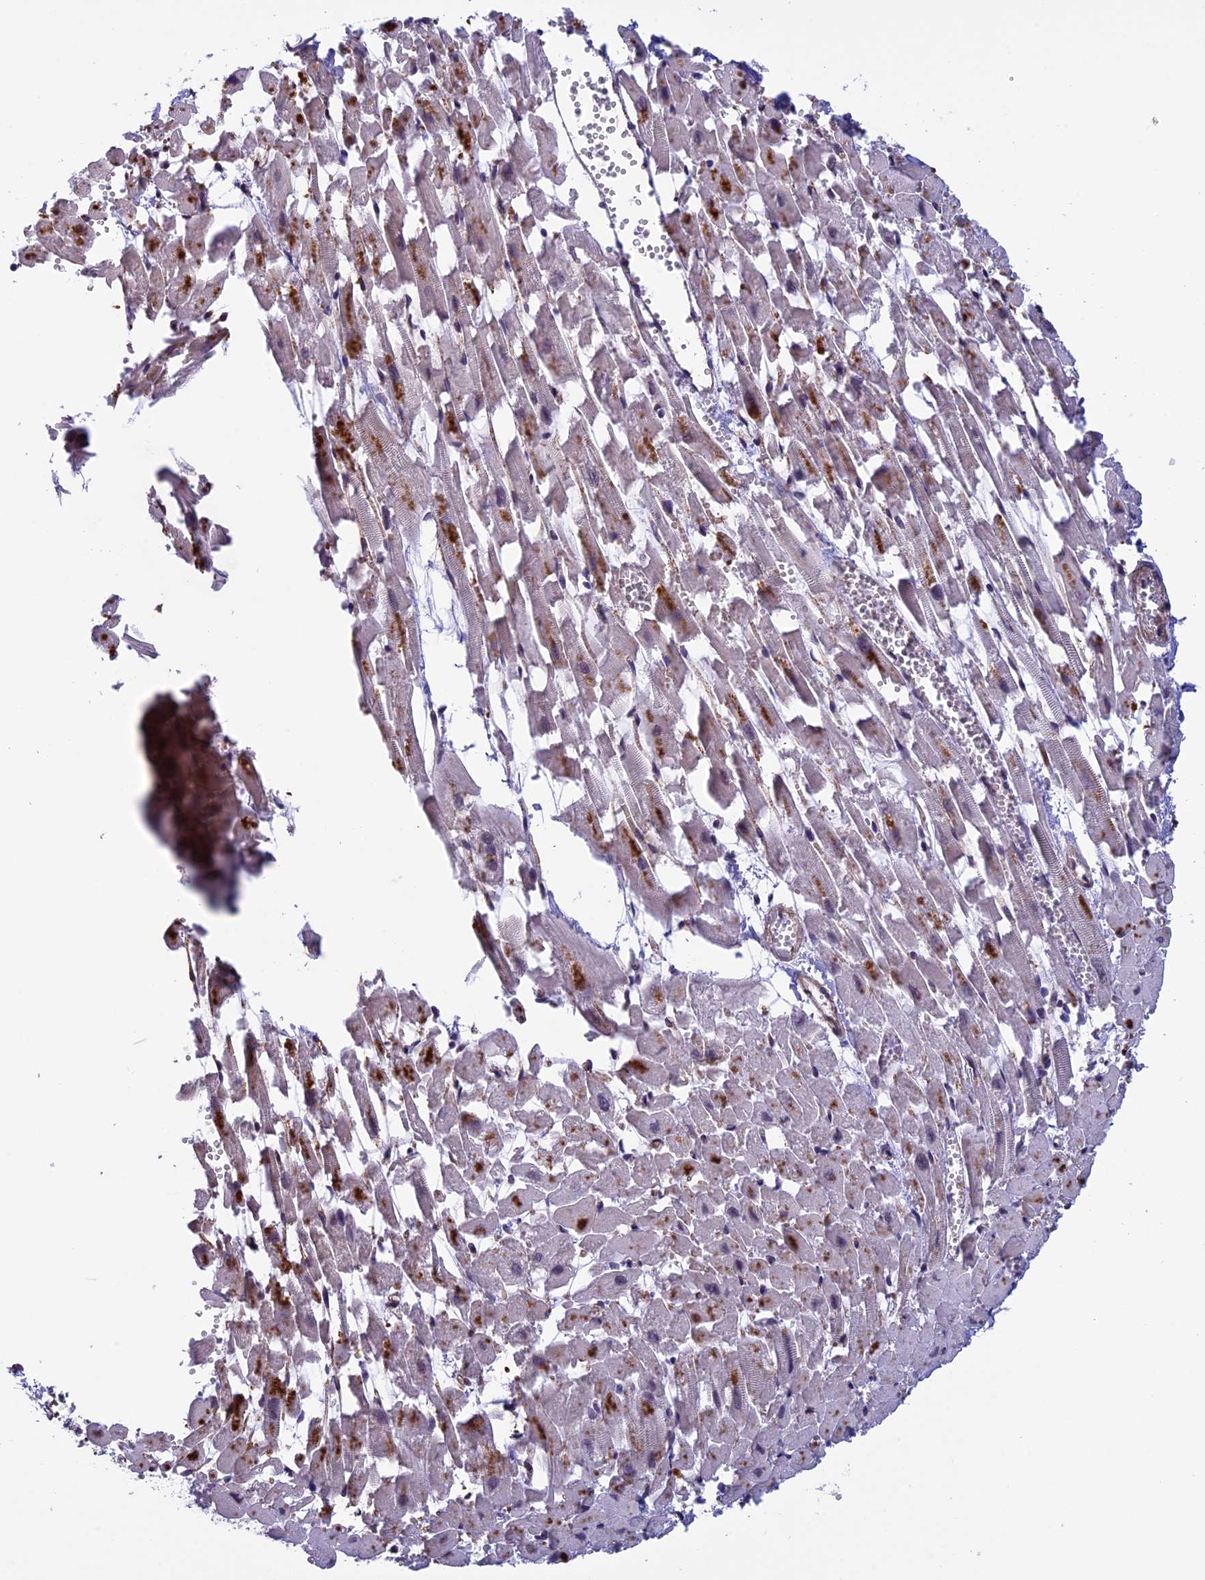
{"staining": {"intensity": "moderate", "quantity": "25%-75%", "location": "cytoplasmic/membranous"}, "tissue": "heart muscle", "cell_type": "Cardiomyocytes", "image_type": "normal", "snomed": [{"axis": "morphology", "description": "Normal tissue, NOS"}, {"axis": "topography", "description": "Heart"}], "caption": "Cardiomyocytes show medium levels of moderate cytoplasmic/membranous staining in approximately 25%-75% of cells in normal heart muscle. Immunohistochemistry stains the protein of interest in brown and the nuclei are stained blue.", "gene": "NIPBL", "patient": {"sex": "female", "age": 64}}